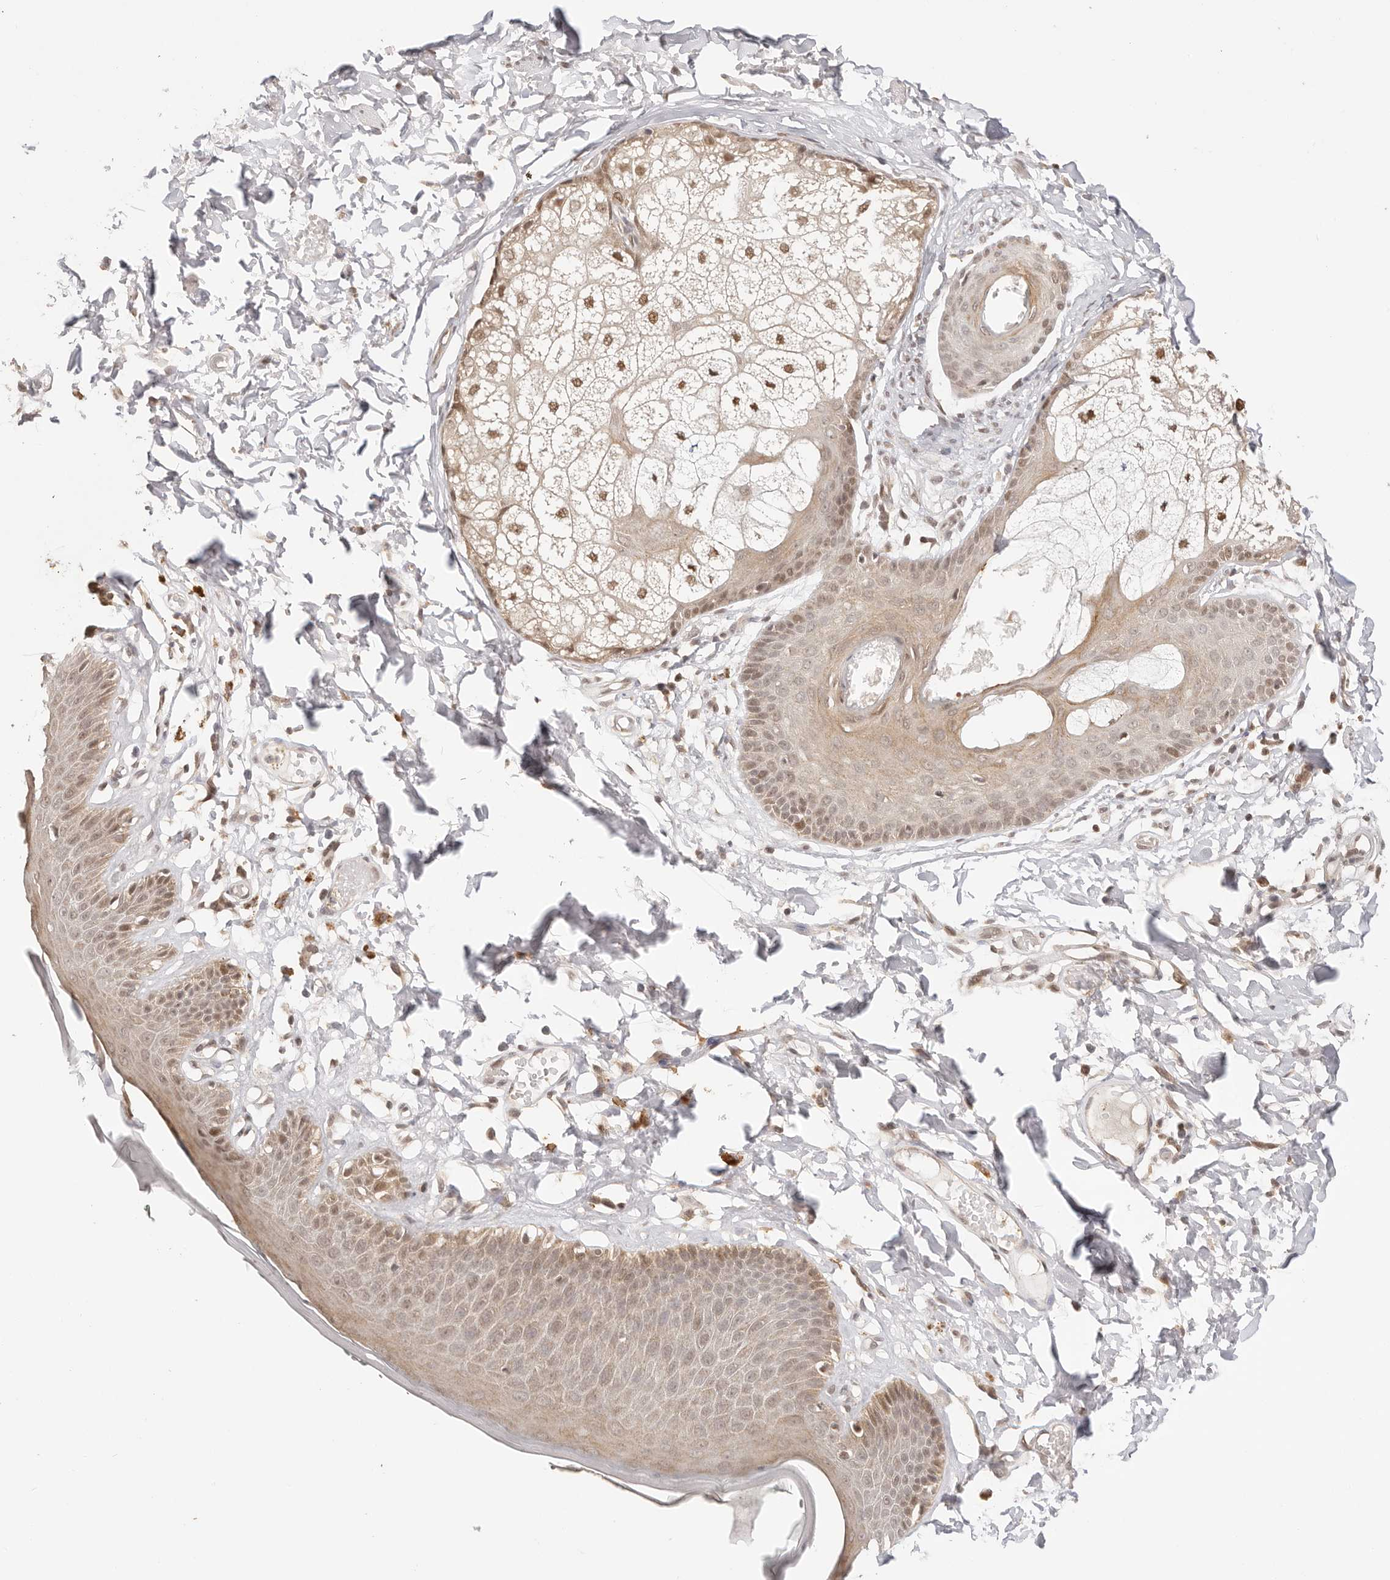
{"staining": {"intensity": "moderate", "quantity": ">75%", "location": "nuclear"}, "tissue": "skin", "cell_type": "Epidermal cells", "image_type": "normal", "snomed": [{"axis": "morphology", "description": "Normal tissue, NOS"}, {"axis": "topography", "description": "Vulva"}], "caption": "Protein expression analysis of unremarkable skin demonstrates moderate nuclear expression in about >75% of epidermal cells. (Stains: DAB in brown, nuclei in blue, Microscopy: brightfield microscopy at high magnification).", "gene": "RFC3", "patient": {"sex": "female", "age": 73}}